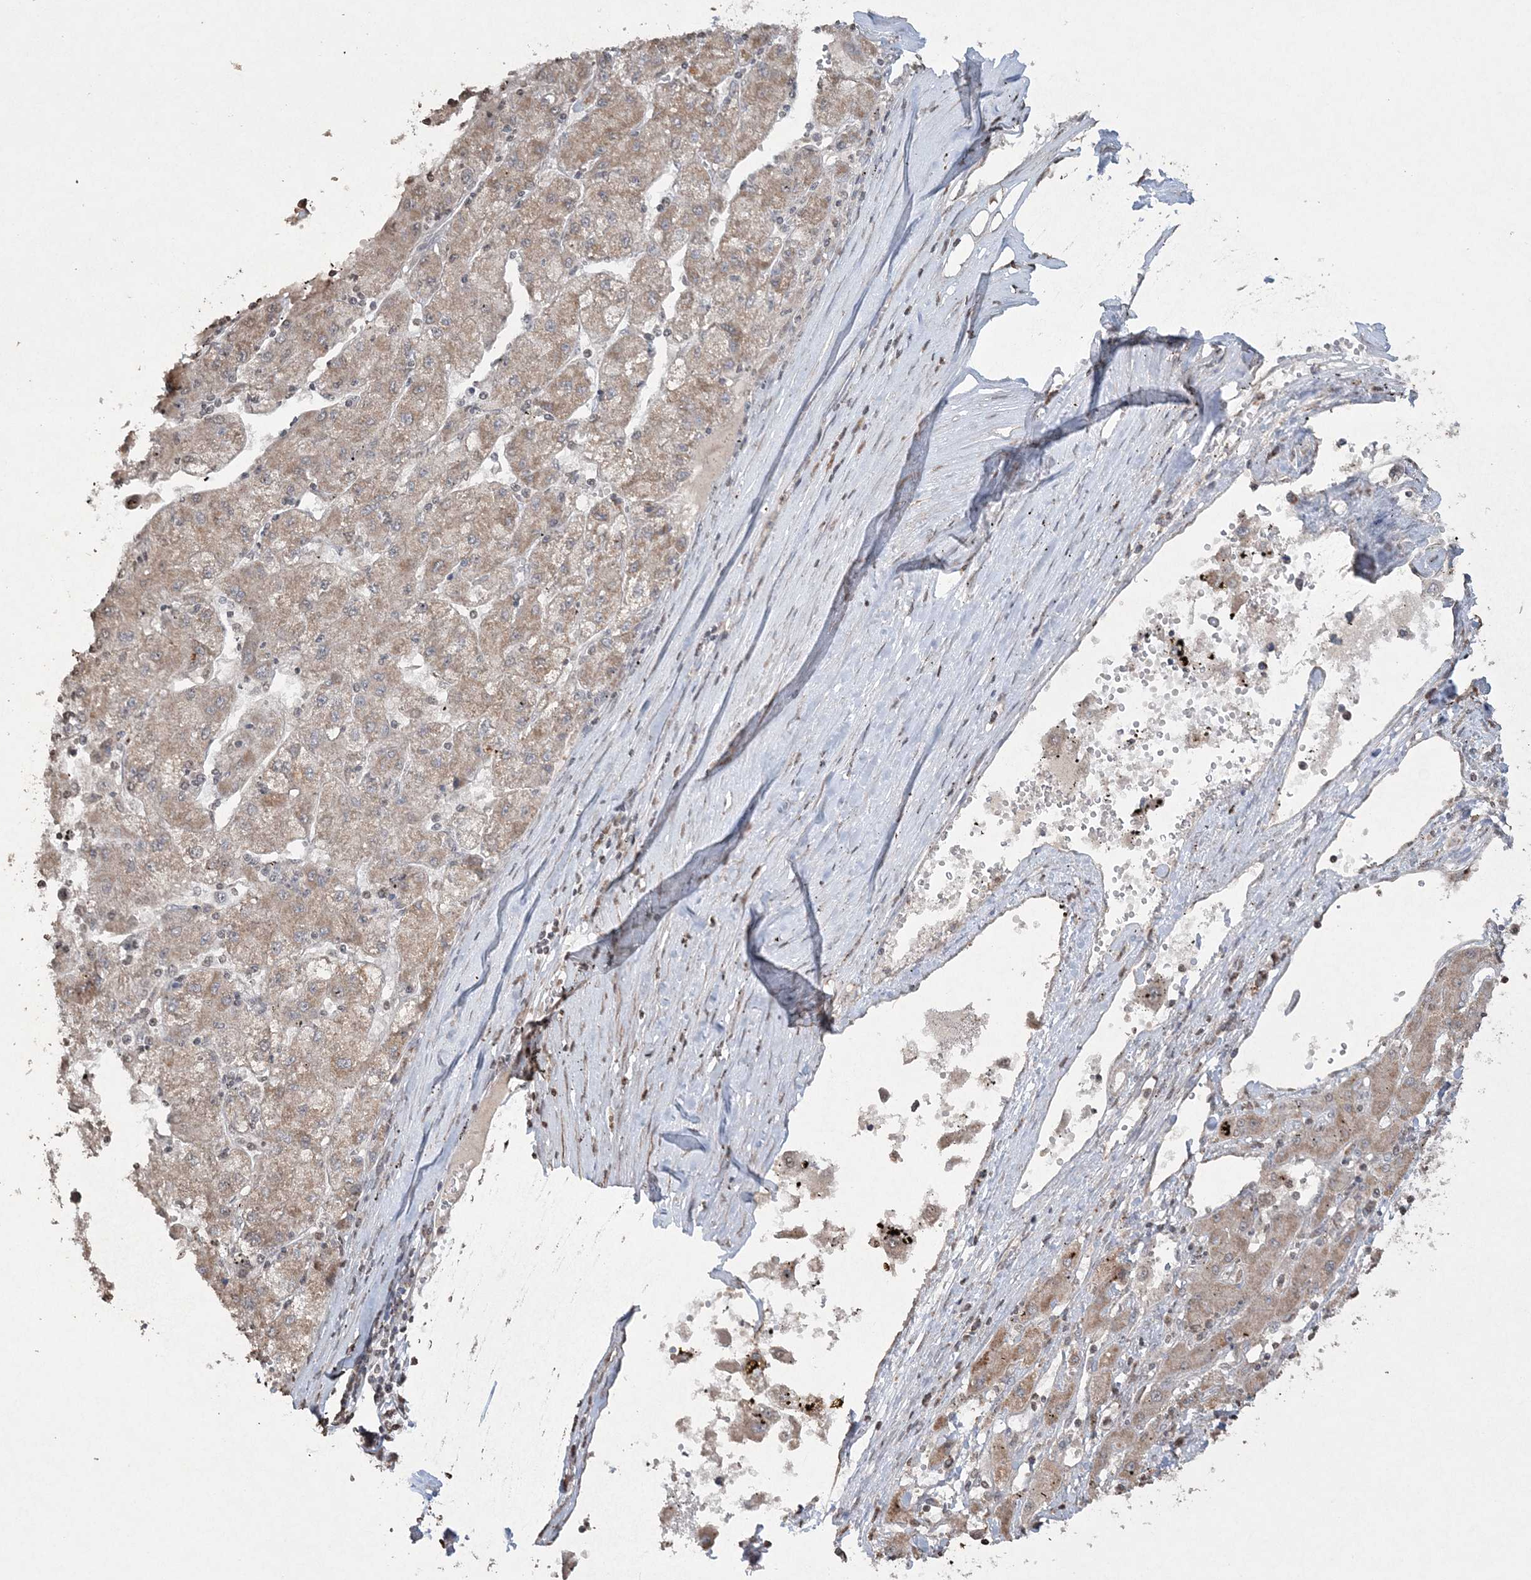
{"staining": {"intensity": "moderate", "quantity": "25%-75%", "location": "cytoplasmic/membranous"}, "tissue": "liver cancer", "cell_type": "Tumor cells", "image_type": "cancer", "snomed": [{"axis": "morphology", "description": "Carcinoma, Hepatocellular, NOS"}, {"axis": "topography", "description": "Liver"}], "caption": "This photomicrograph demonstrates immunohistochemistry (IHC) staining of human liver hepatocellular carcinoma, with medium moderate cytoplasmic/membranous staining in approximately 25%-75% of tumor cells.", "gene": "TTC7A", "patient": {"sex": "male", "age": 72}}